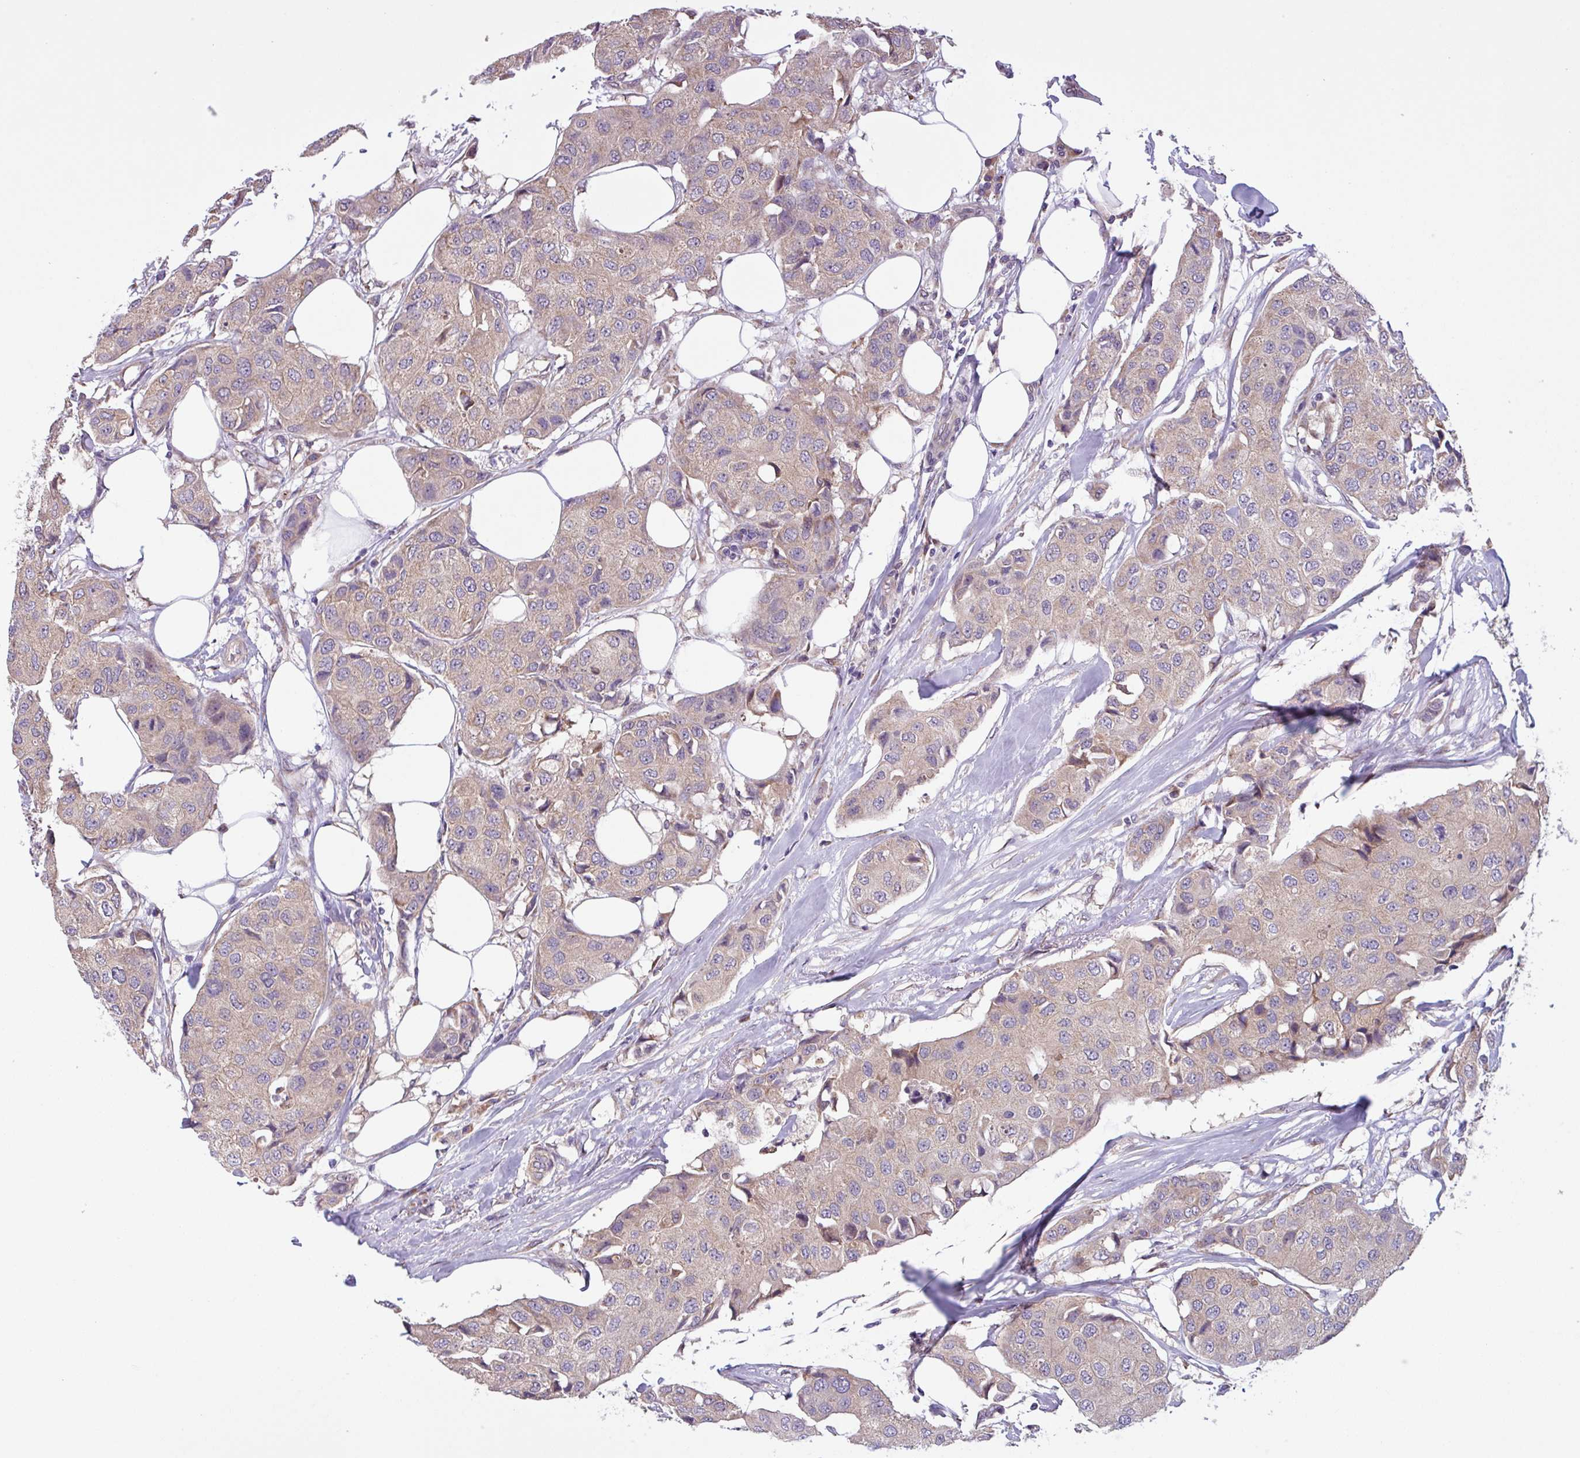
{"staining": {"intensity": "weak", "quantity": "25%-75%", "location": "cytoplasmic/membranous"}, "tissue": "breast cancer", "cell_type": "Tumor cells", "image_type": "cancer", "snomed": [{"axis": "morphology", "description": "Duct carcinoma"}, {"axis": "topography", "description": "Breast"}], "caption": "Immunohistochemical staining of breast cancer reveals weak cytoplasmic/membranous protein staining in about 25%-75% of tumor cells. Immunohistochemistry stains the protein of interest in brown and the nuclei are stained blue.", "gene": "C20orf27", "patient": {"sex": "female", "age": 80}}